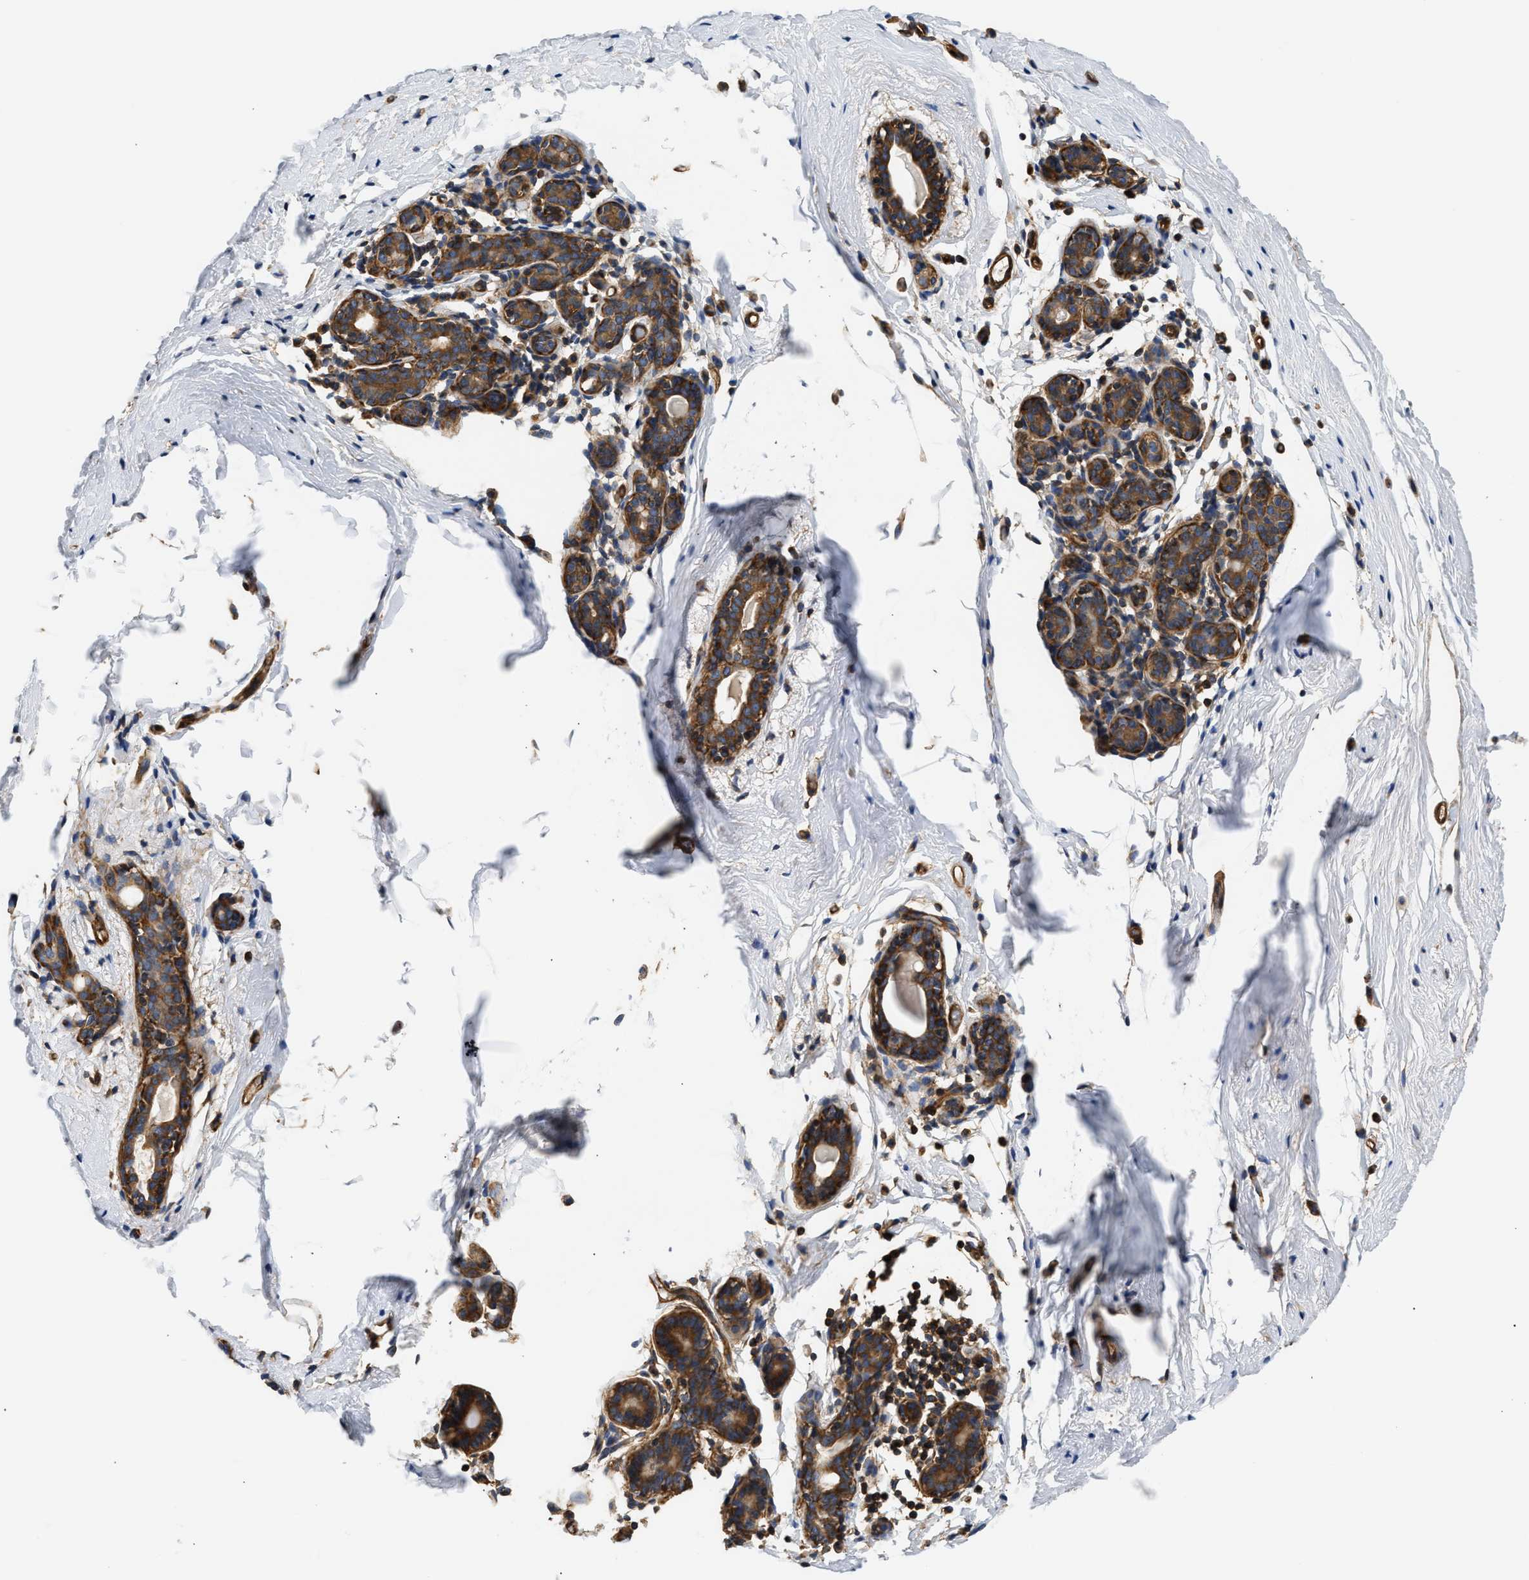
{"staining": {"intensity": "negative", "quantity": "none", "location": "none"}, "tissue": "breast", "cell_type": "Adipocytes", "image_type": "normal", "snomed": [{"axis": "morphology", "description": "Normal tissue, NOS"}, {"axis": "topography", "description": "Breast"}], "caption": "Immunohistochemistry histopathology image of unremarkable breast stained for a protein (brown), which shows no positivity in adipocytes.", "gene": "SAMD9L", "patient": {"sex": "female", "age": 62}}